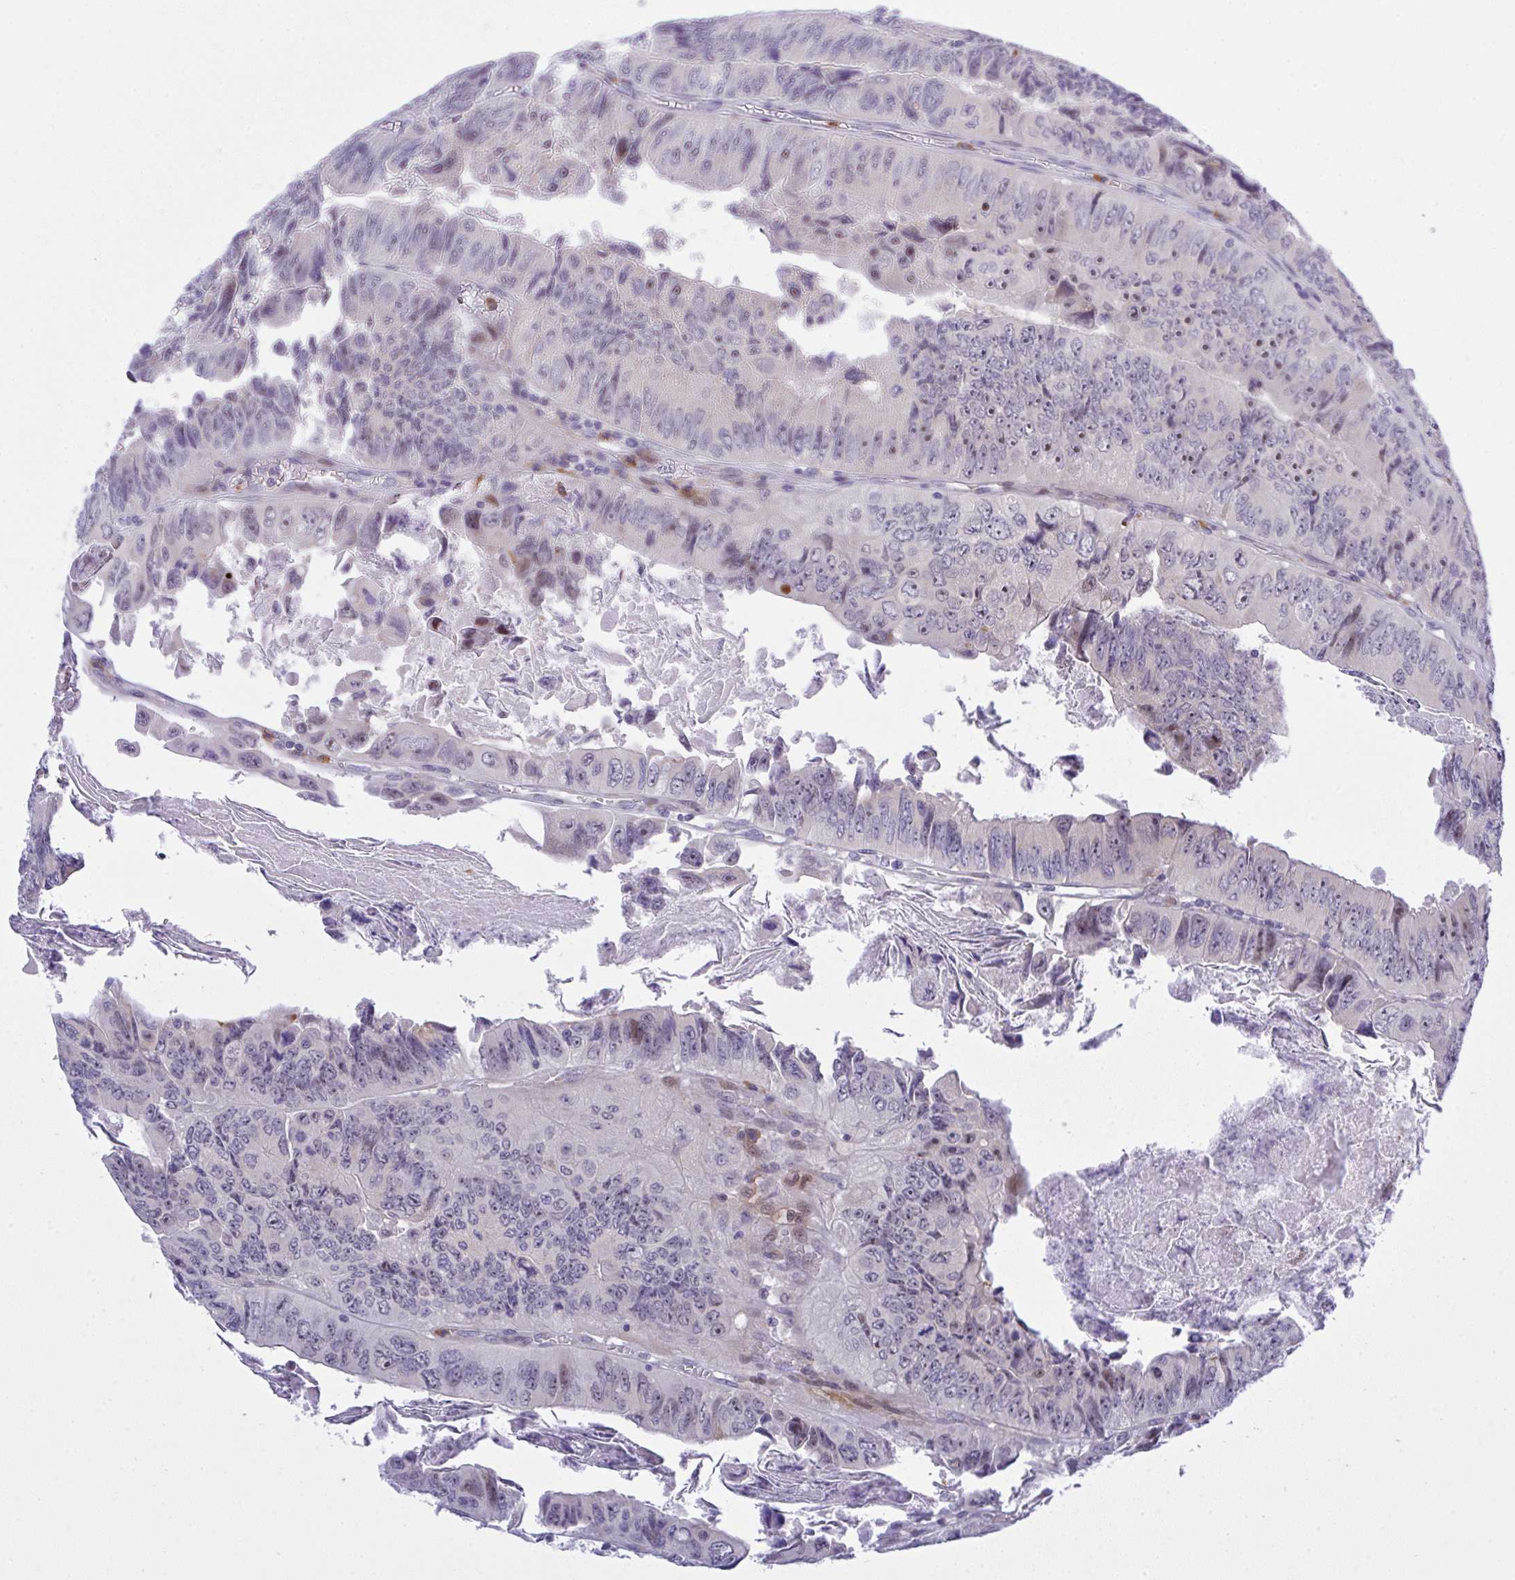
{"staining": {"intensity": "moderate", "quantity": "<25%", "location": "nuclear"}, "tissue": "colorectal cancer", "cell_type": "Tumor cells", "image_type": "cancer", "snomed": [{"axis": "morphology", "description": "Adenocarcinoma, NOS"}, {"axis": "topography", "description": "Colon"}], "caption": "Colorectal cancer (adenocarcinoma) tissue exhibits moderate nuclear expression in approximately <25% of tumor cells, visualized by immunohistochemistry.", "gene": "ZNF554", "patient": {"sex": "female", "age": 84}}